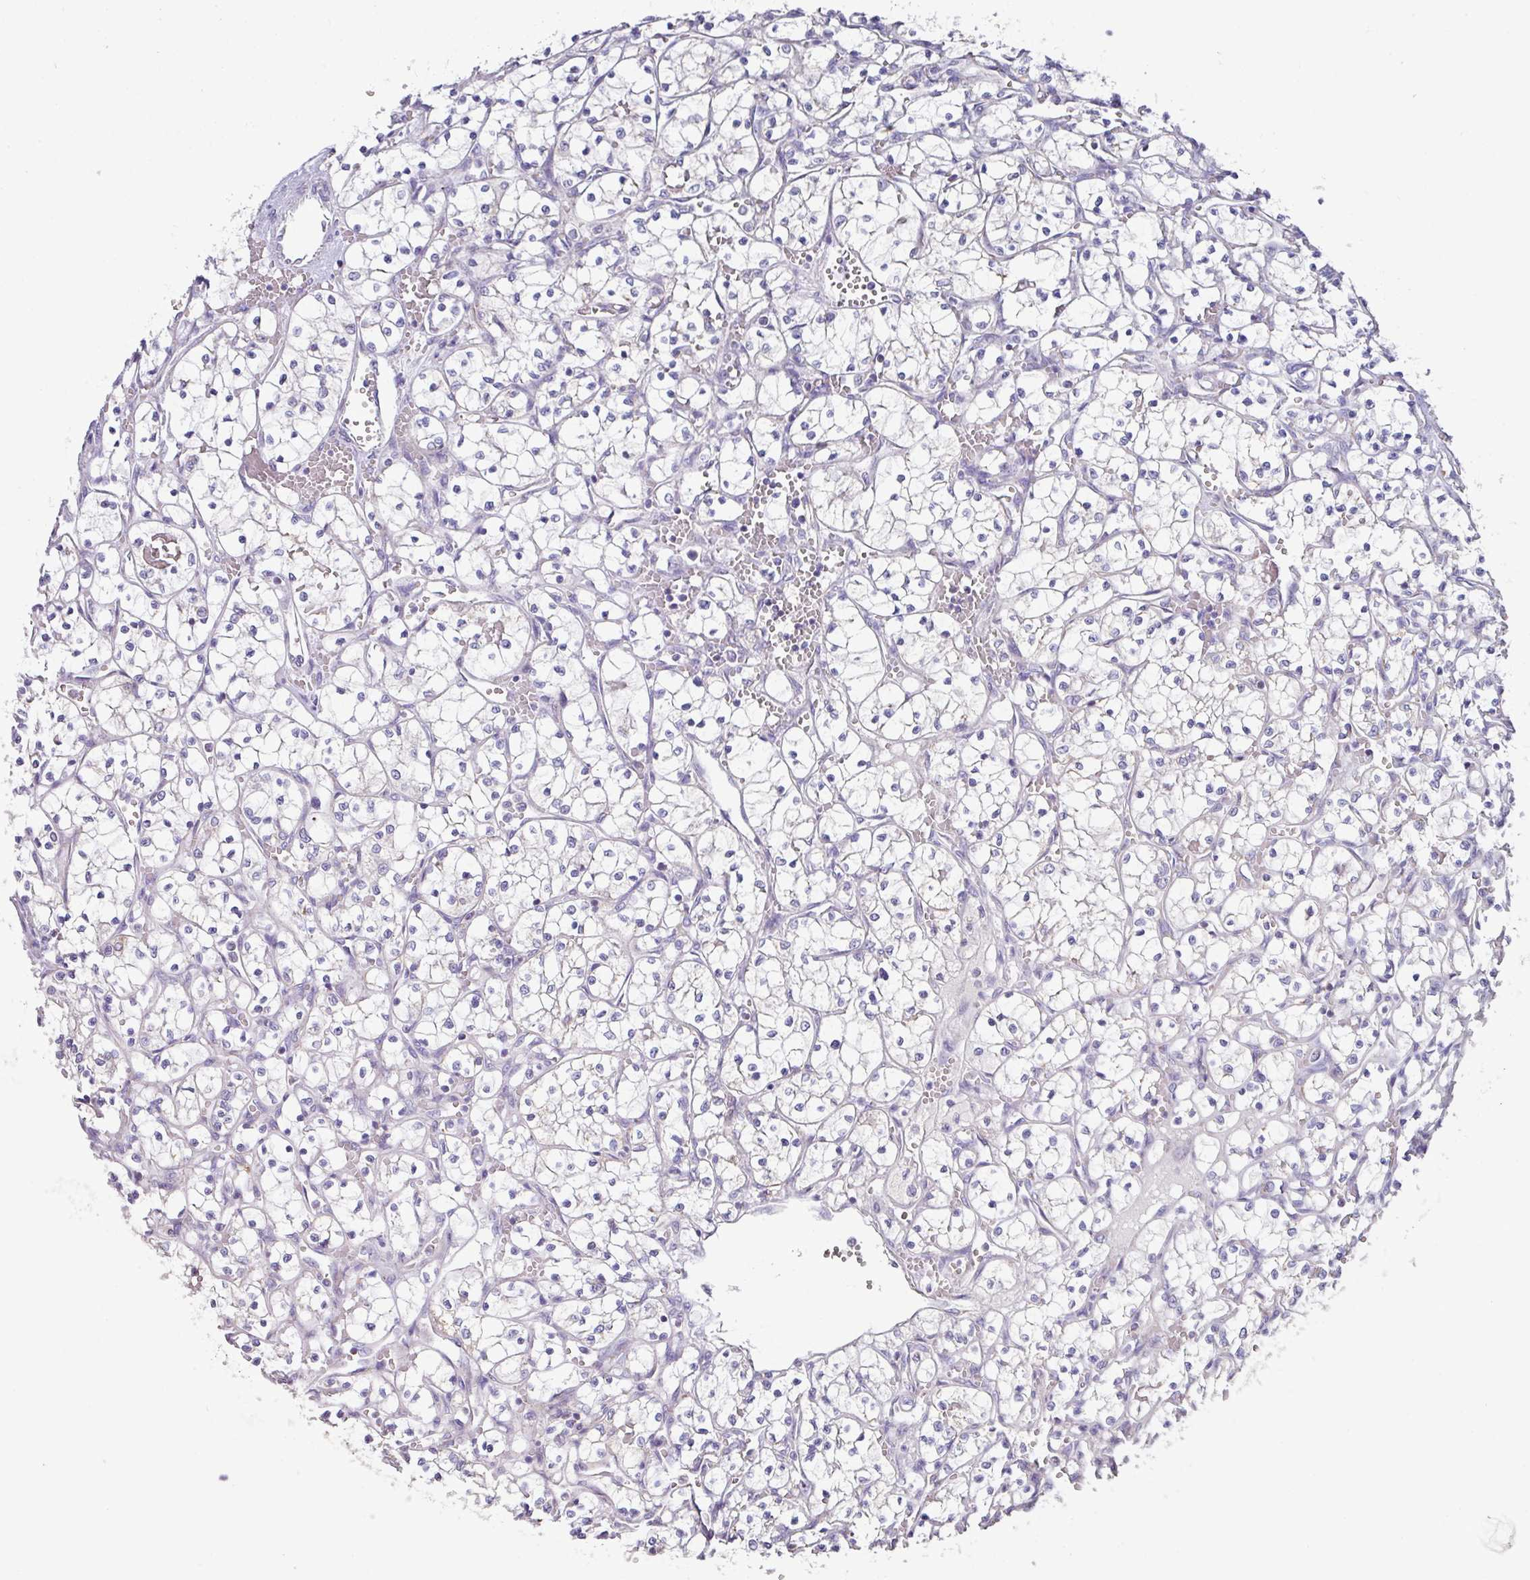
{"staining": {"intensity": "negative", "quantity": "none", "location": "none"}, "tissue": "renal cancer", "cell_type": "Tumor cells", "image_type": "cancer", "snomed": [{"axis": "morphology", "description": "Adenocarcinoma, NOS"}, {"axis": "topography", "description": "Kidney"}], "caption": "IHC of human renal cancer demonstrates no staining in tumor cells.", "gene": "MT-ND4", "patient": {"sex": "female", "age": 69}}